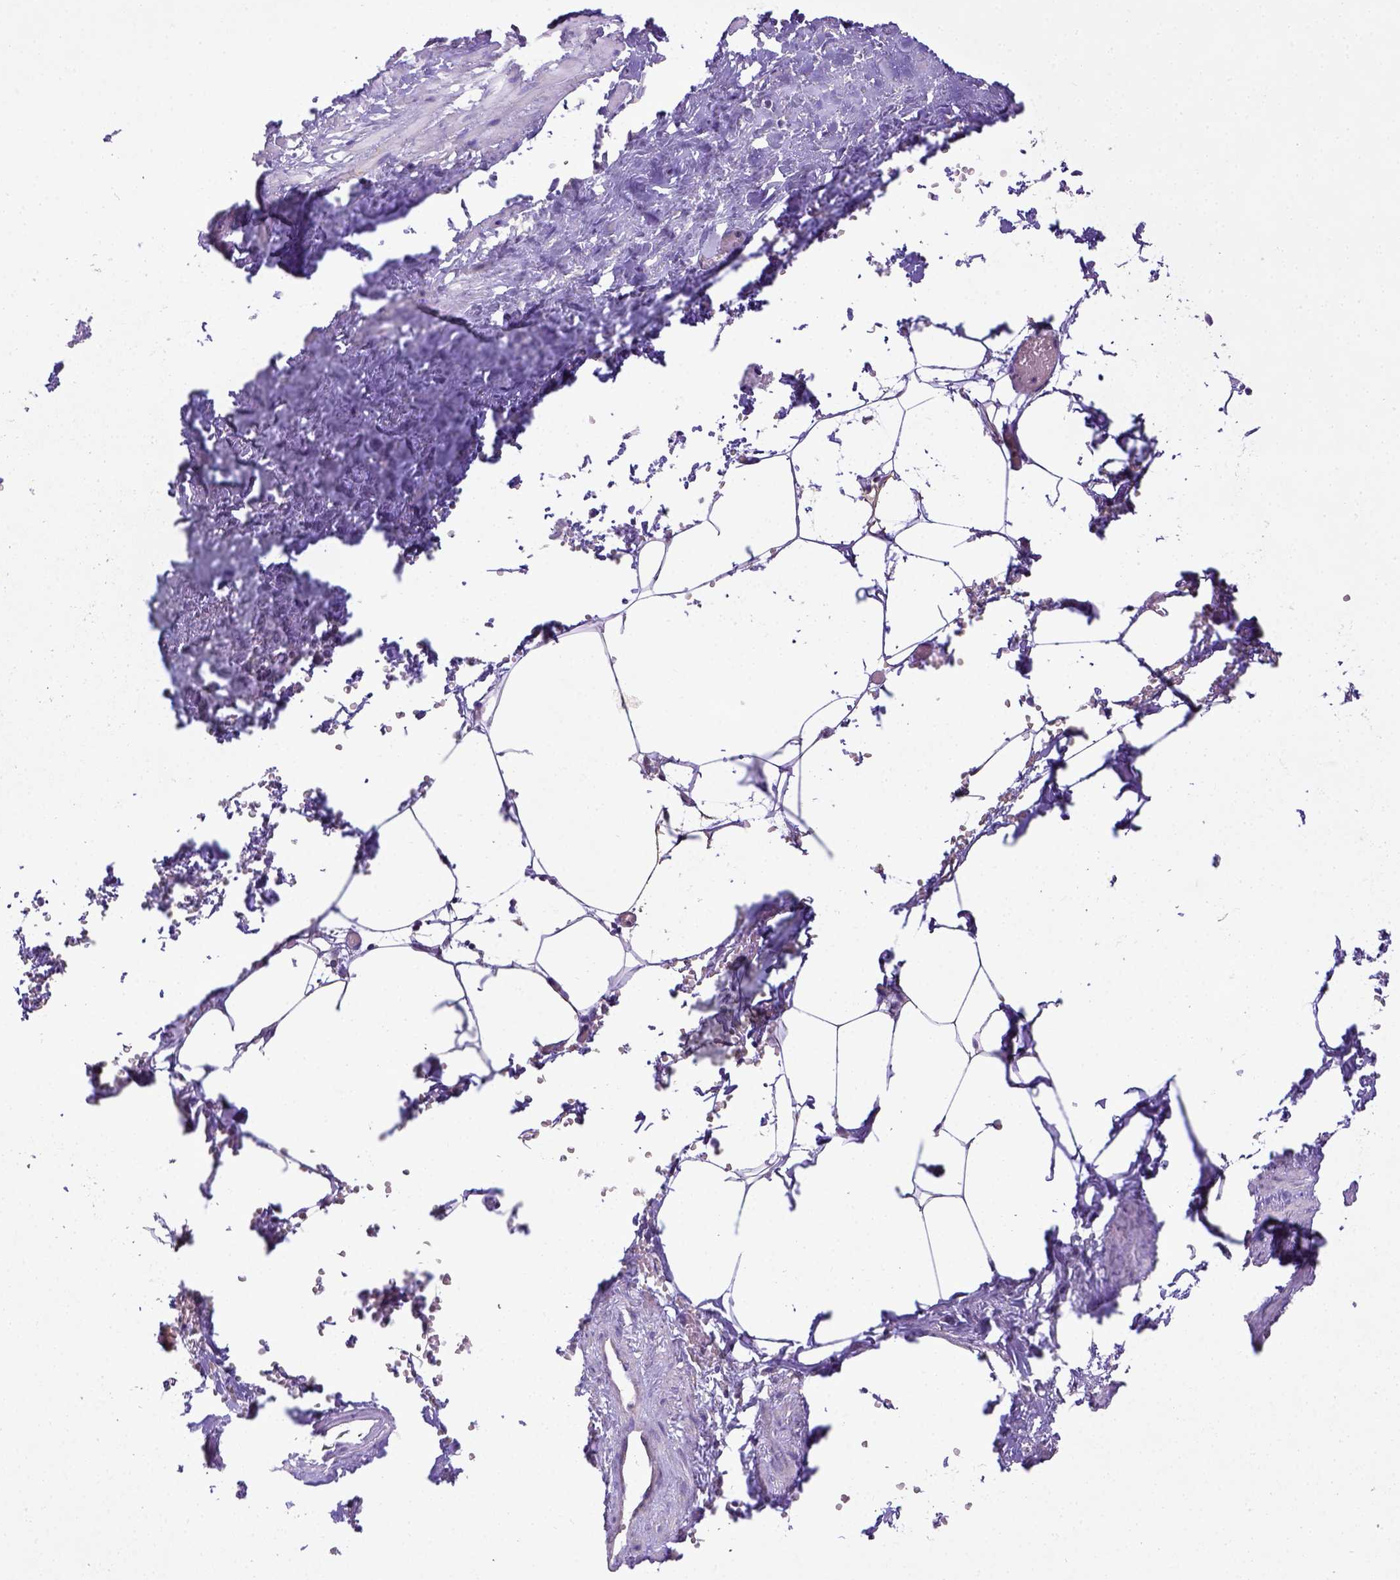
{"staining": {"intensity": "negative", "quantity": "none", "location": "none"}, "tissue": "adipose tissue", "cell_type": "Adipocytes", "image_type": "normal", "snomed": [{"axis": "morphology", "description": "Normal tissue, NOS"}, {"axis": "topography", "description": "Prostate"}, {"axis": "topography", "description": "Peripheral nerve tissue"}], "caption": "The histopathology image demonstrates no staining of adipocytes in unremarkable adipose tissue. The staining was performed using DAB (3,3'-diaminobenzidine) to visualize the protein expression in brown, while the nuclei were stained in blue with hematoxylin (Magnification: 20x).", "gene": "CD40", "patient": {"sex": "male", "age": 55}}